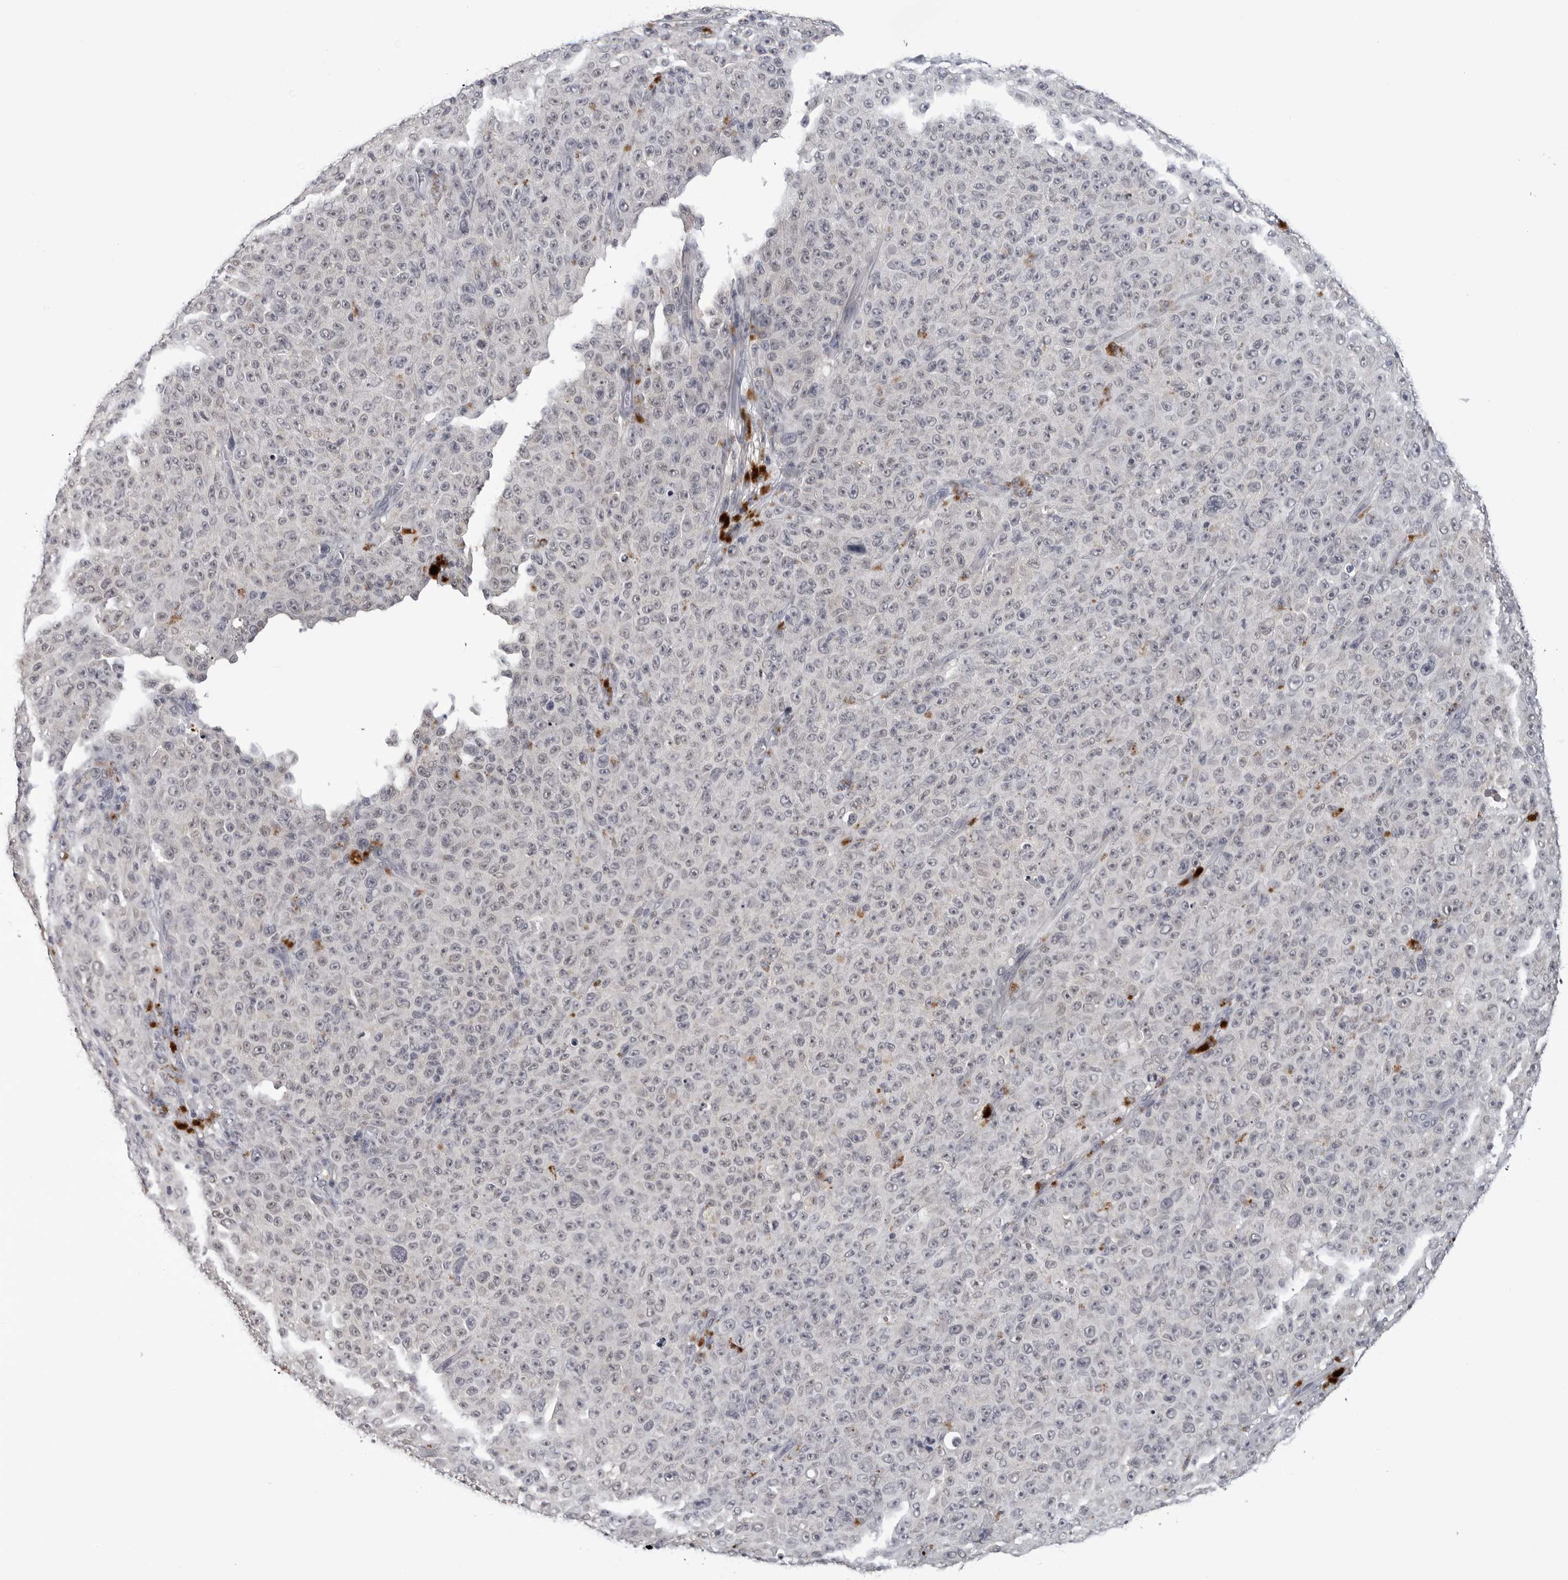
{"staining": {"intensity": "negative", "quantity": "none", "location": "none"}, "tissue": "melanoma", "cell_type": "Tumor cells", "image_type": "cancer", "snomed": [{"axis": "morphology", "description": "Malignant melanoma, NOS"}, {"axis": "topography", "description": "Skin"}], "caption": "Image shows no protein staining in tumor cells of malignant melanoma tissue. (DAB IHC visualized using brightfield microscopy, high magnification).", "gene": "CDK20", "patient": {"sex": "female", "age": 82}}